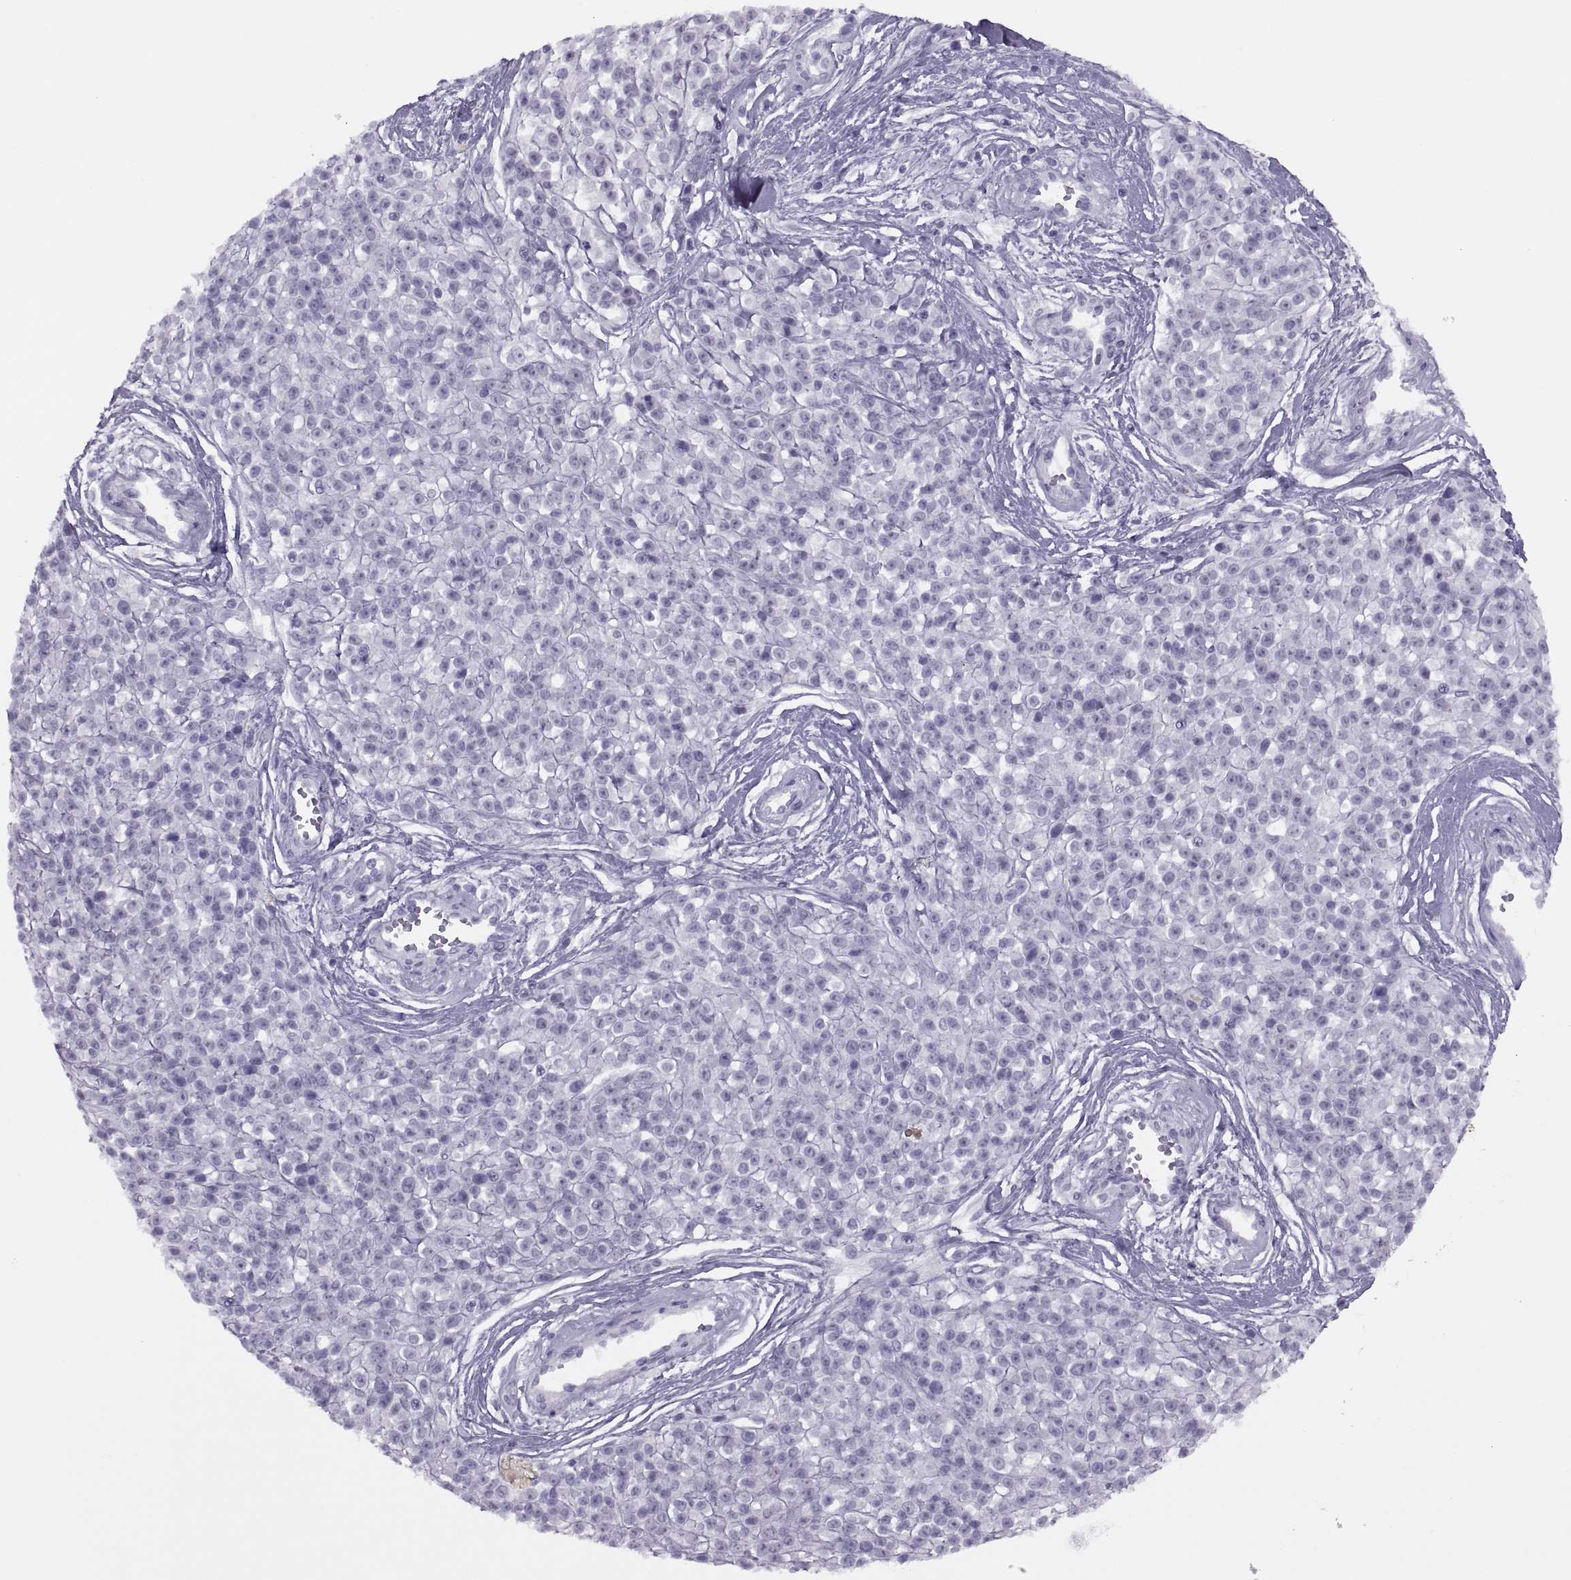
{"staining": {"intensity": "negative", "quantity": "none", "location": "none"}, "tissue": "melanoma", "cell_type": "Tumor cells", "image_type": "cancer", "snomed": [{"axis": "morphology", "description": "Malignant melanoma, NOS"}, {"axis": "topography", "description": "Skin"}, {"axis": "topography", "description": "Skin of trunk"}], "caption": "Human malignant melanoma stained for a protein using immunohistochemistry (IHC) demonstrates no staining in tumor cells.", "gene": "FAM24A", "patient": {"sex": "male", "age": 74}}